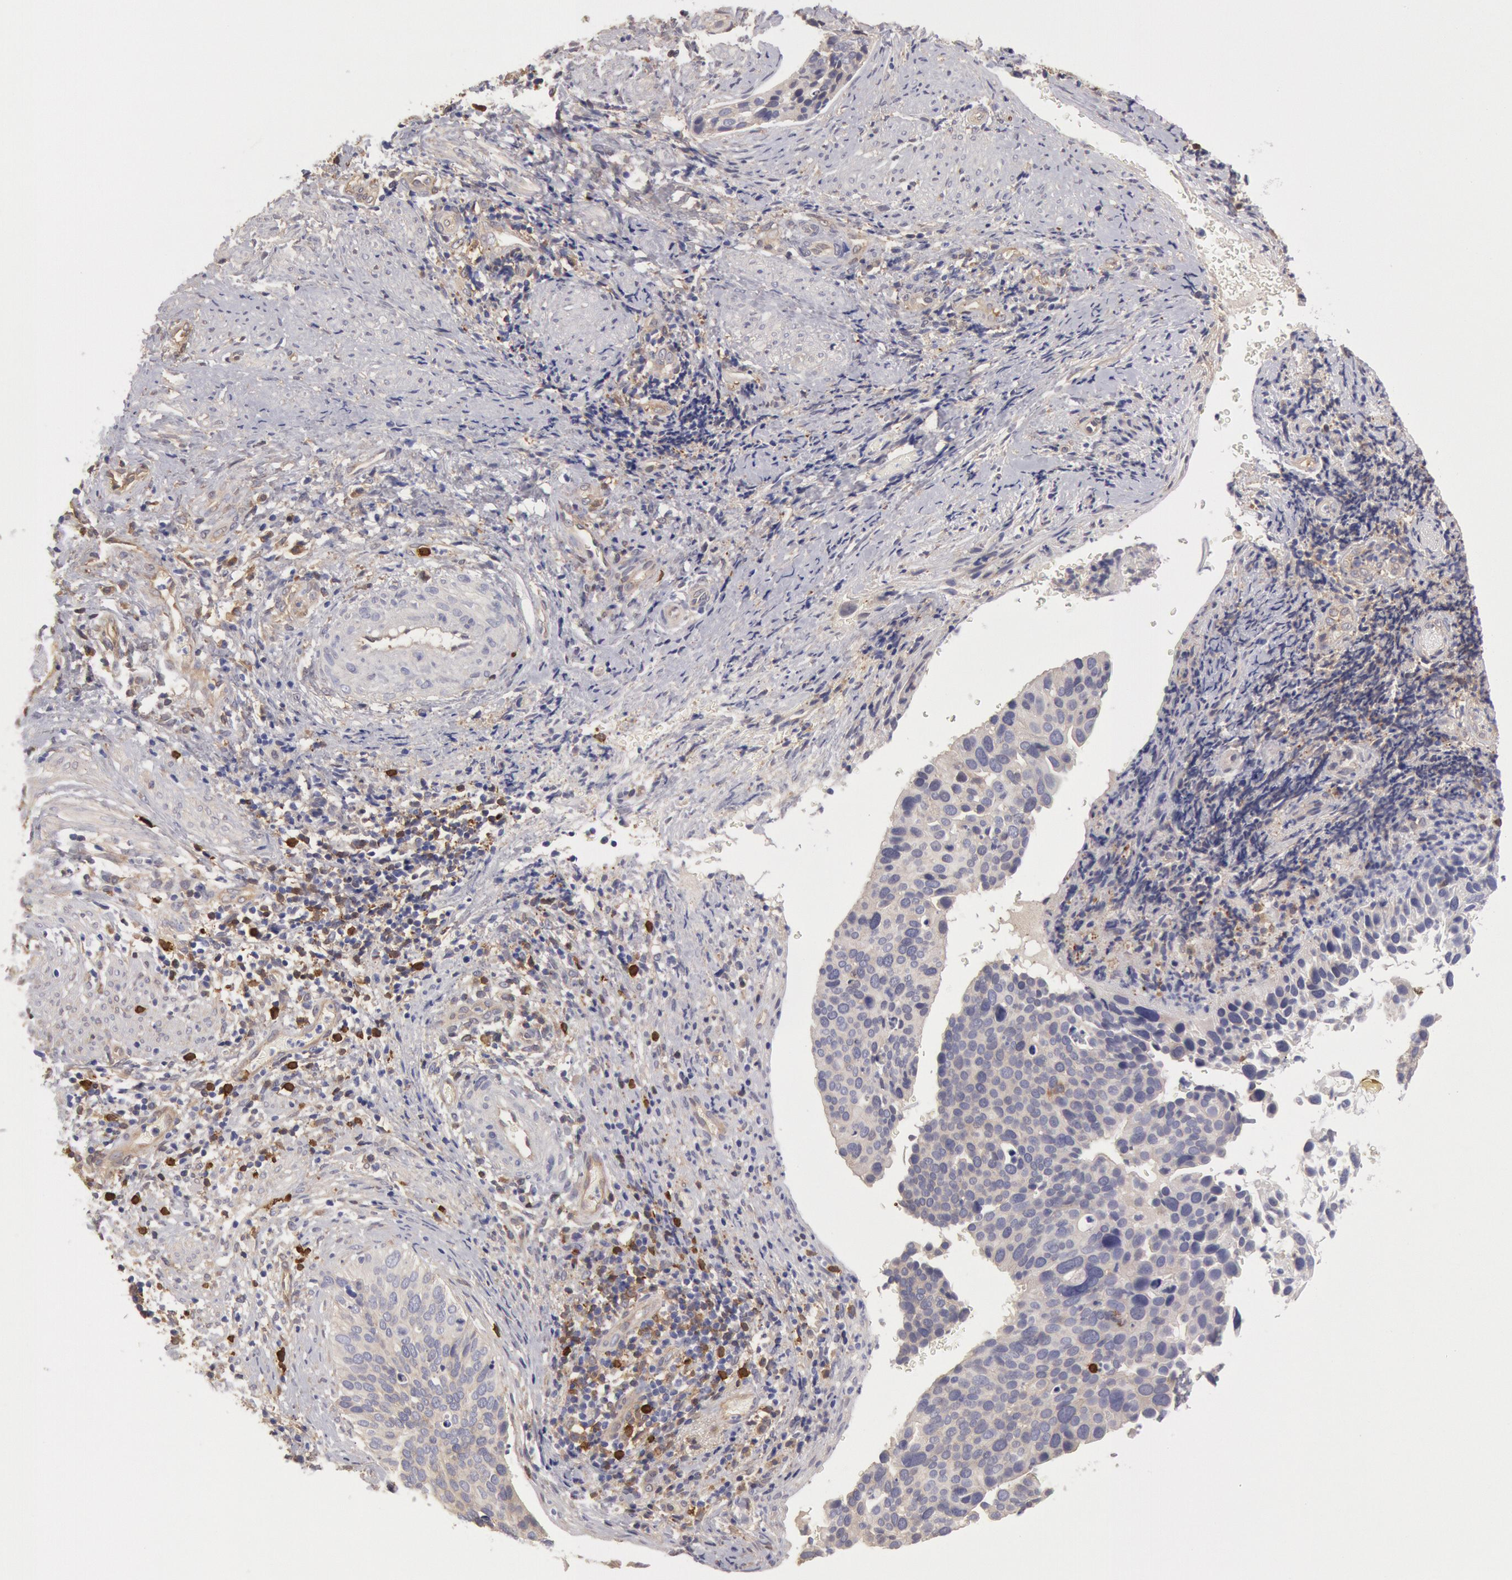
{"staining": {"intensity": "negative", "quantity": "none", "location": "none"}, "tissue": "cervical cancer", "cell_type": "Tumor cells", "image_type": "cancer", "snomed": [{"axis": "morphology", "description": "Squamous cell carcinoma, NOS"}, {"axis": "topography", "description": "Cervix"}], "caption": "IHC photomicrograph of human cervical cancer (squamous cell carcinoma) stained for a protein (brown), which reveals no staining in tumor cells.", "gene": "CCDC50", "patient": {"sex": "female", "age": 31}}